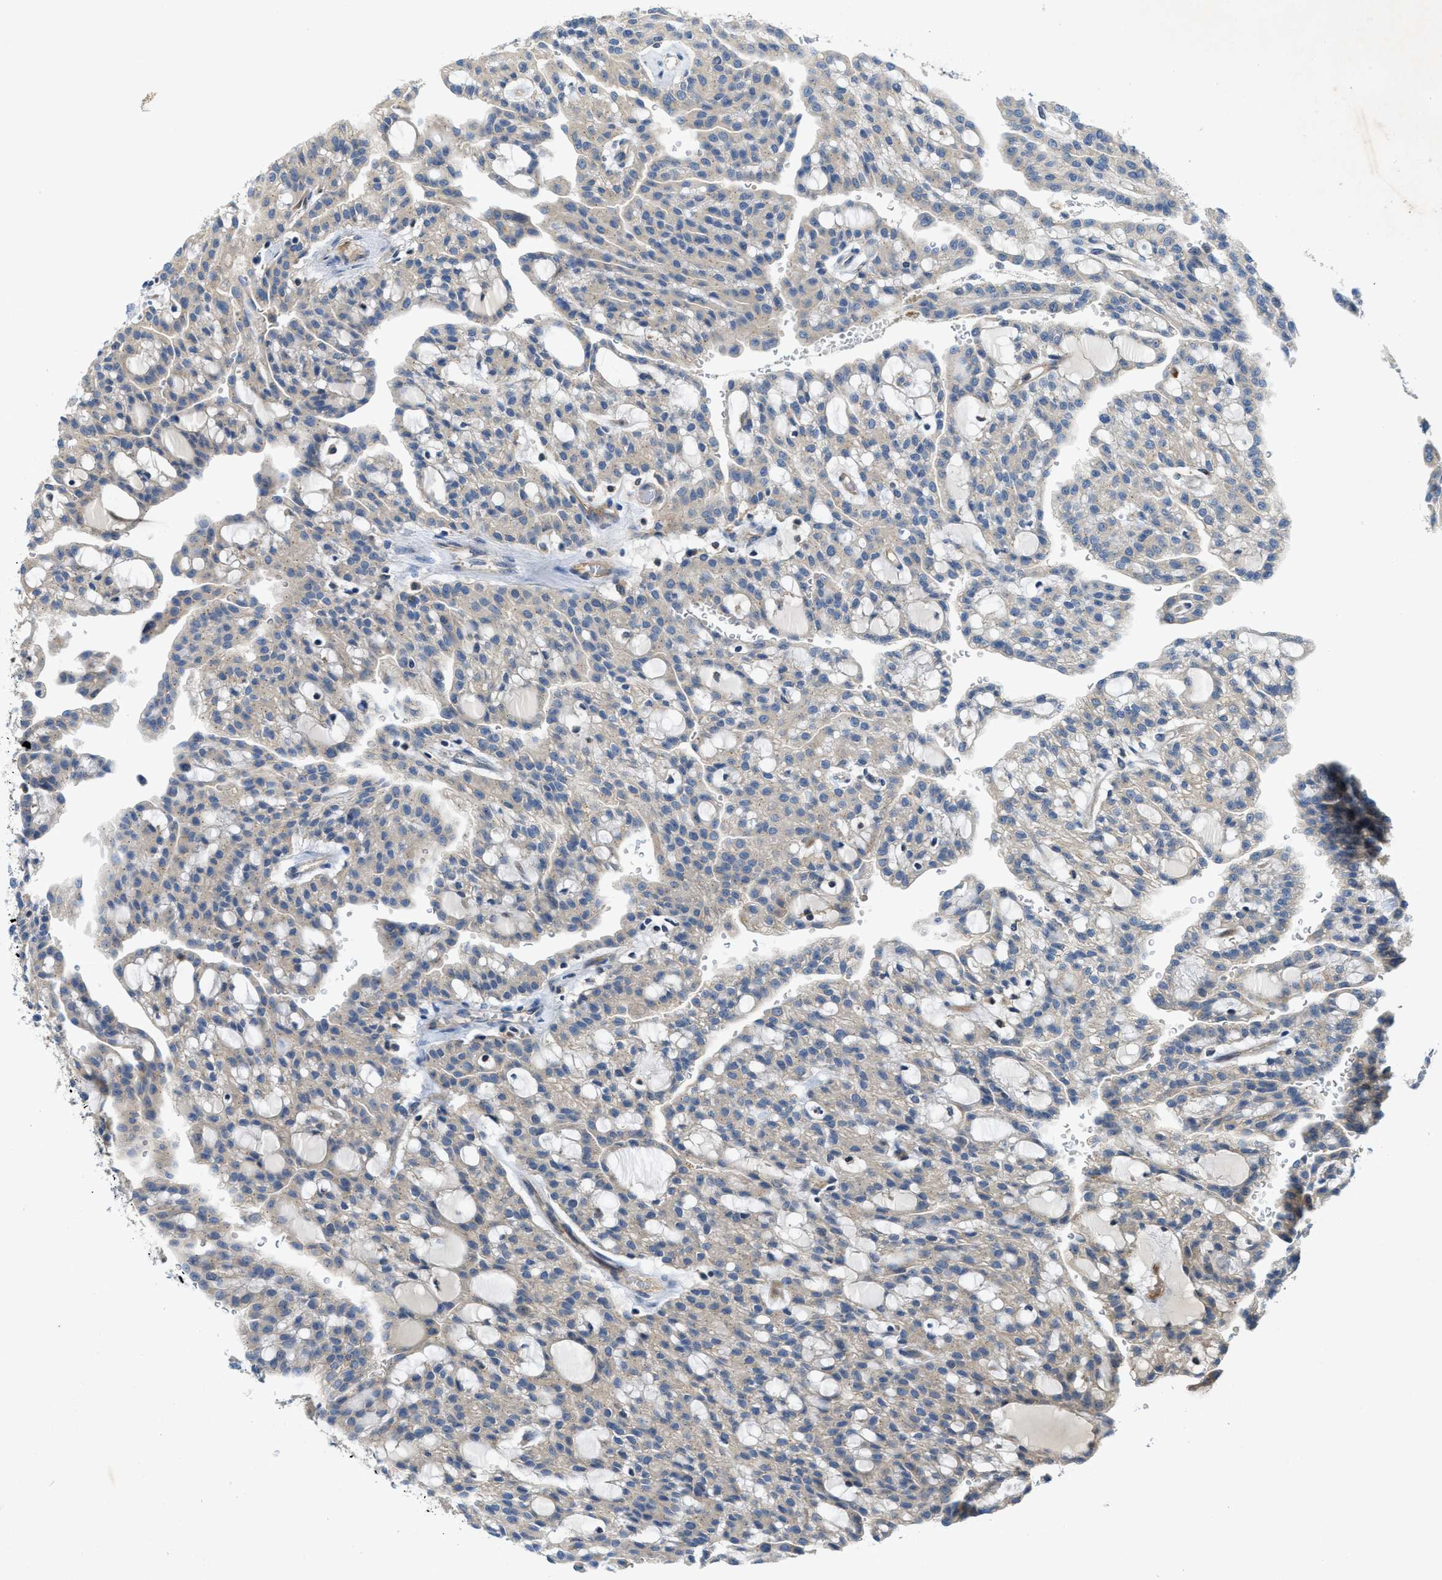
{"staining": {"intensity": "negative", "quantity": "none", "location": "none"}, "tissue": "renal cancer", "cell_type": "Tumor cells", "image_type": "cancer", "snomed": [{"axis": "morphology", "description": "Adenocarcinoma, NOS"}, {"axis": "topography", "description": "Kidney"}], "caption": "Micrograph shows no significant protein positivity in tumor cells of renal cancer. The staining is performed using DAB brown chromogen with nuclei counter-stained in using hematoxylin.", "gene": "RIPK2", "patient": {"sex": "male", "age": 63}}